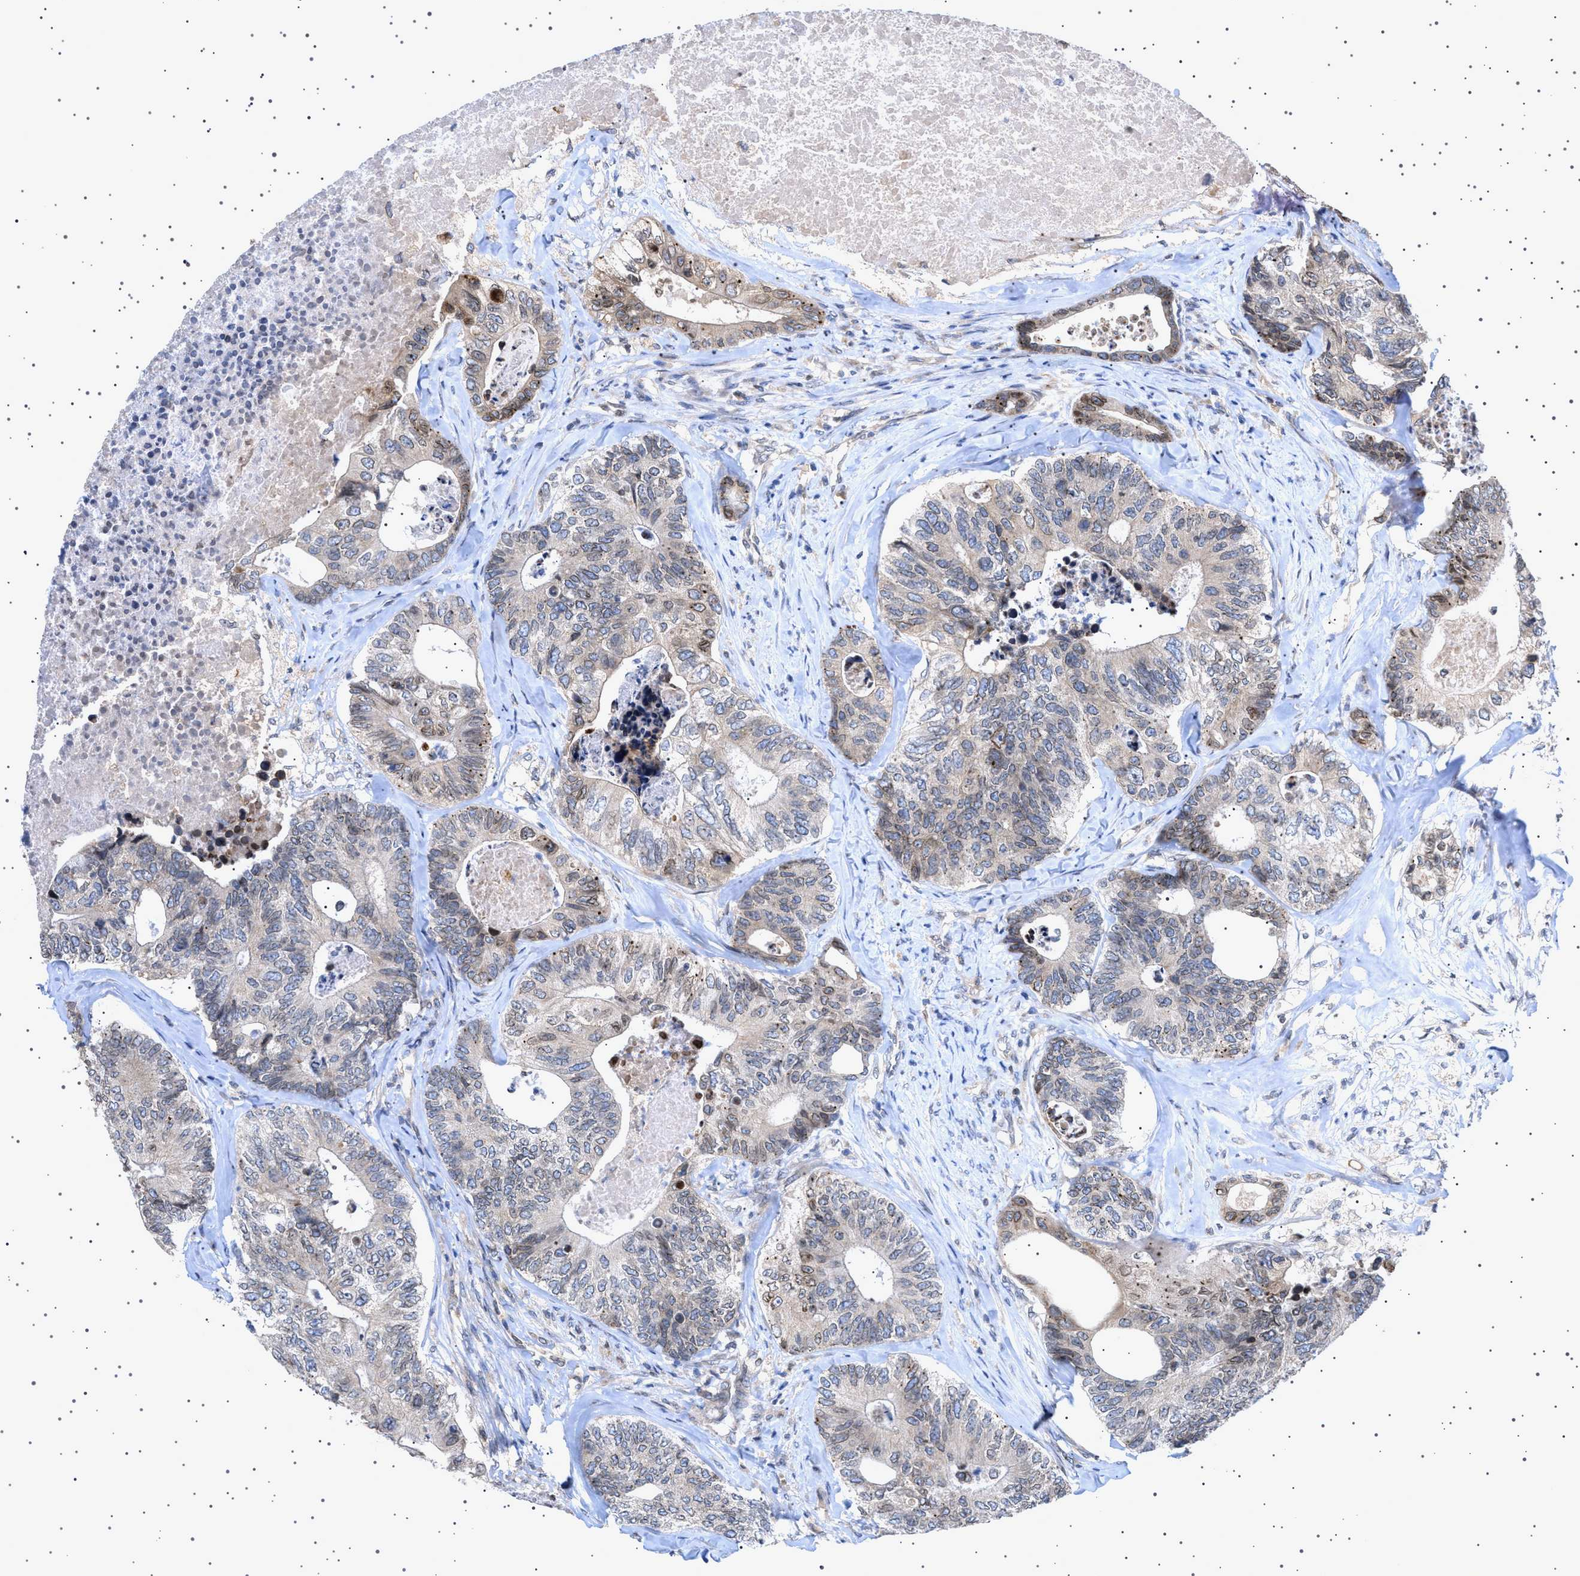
{"staining": {"intensity": "moderate", "quantity": "25%-75%", "location": "cytoplasmic/membranous,nuclear"}, "tissue": "colorectal cancer", "cell_type": "Tumor cells", "image_type": "cancer", "snomed": [{"axis": "morphology", "description": "Adenocarcinoma, NOS"}, {"axis": "topography", "description": "Colon"}], "caption": "Protein expression analysis of colorectal adenocarcinoma exhibits moderate cytoplasmic/membranous and nuclear positivity in approximately 25%-75% of tumor cells.", "gene": "NUP93", "patient": {"sex": "female", "age": 67}}